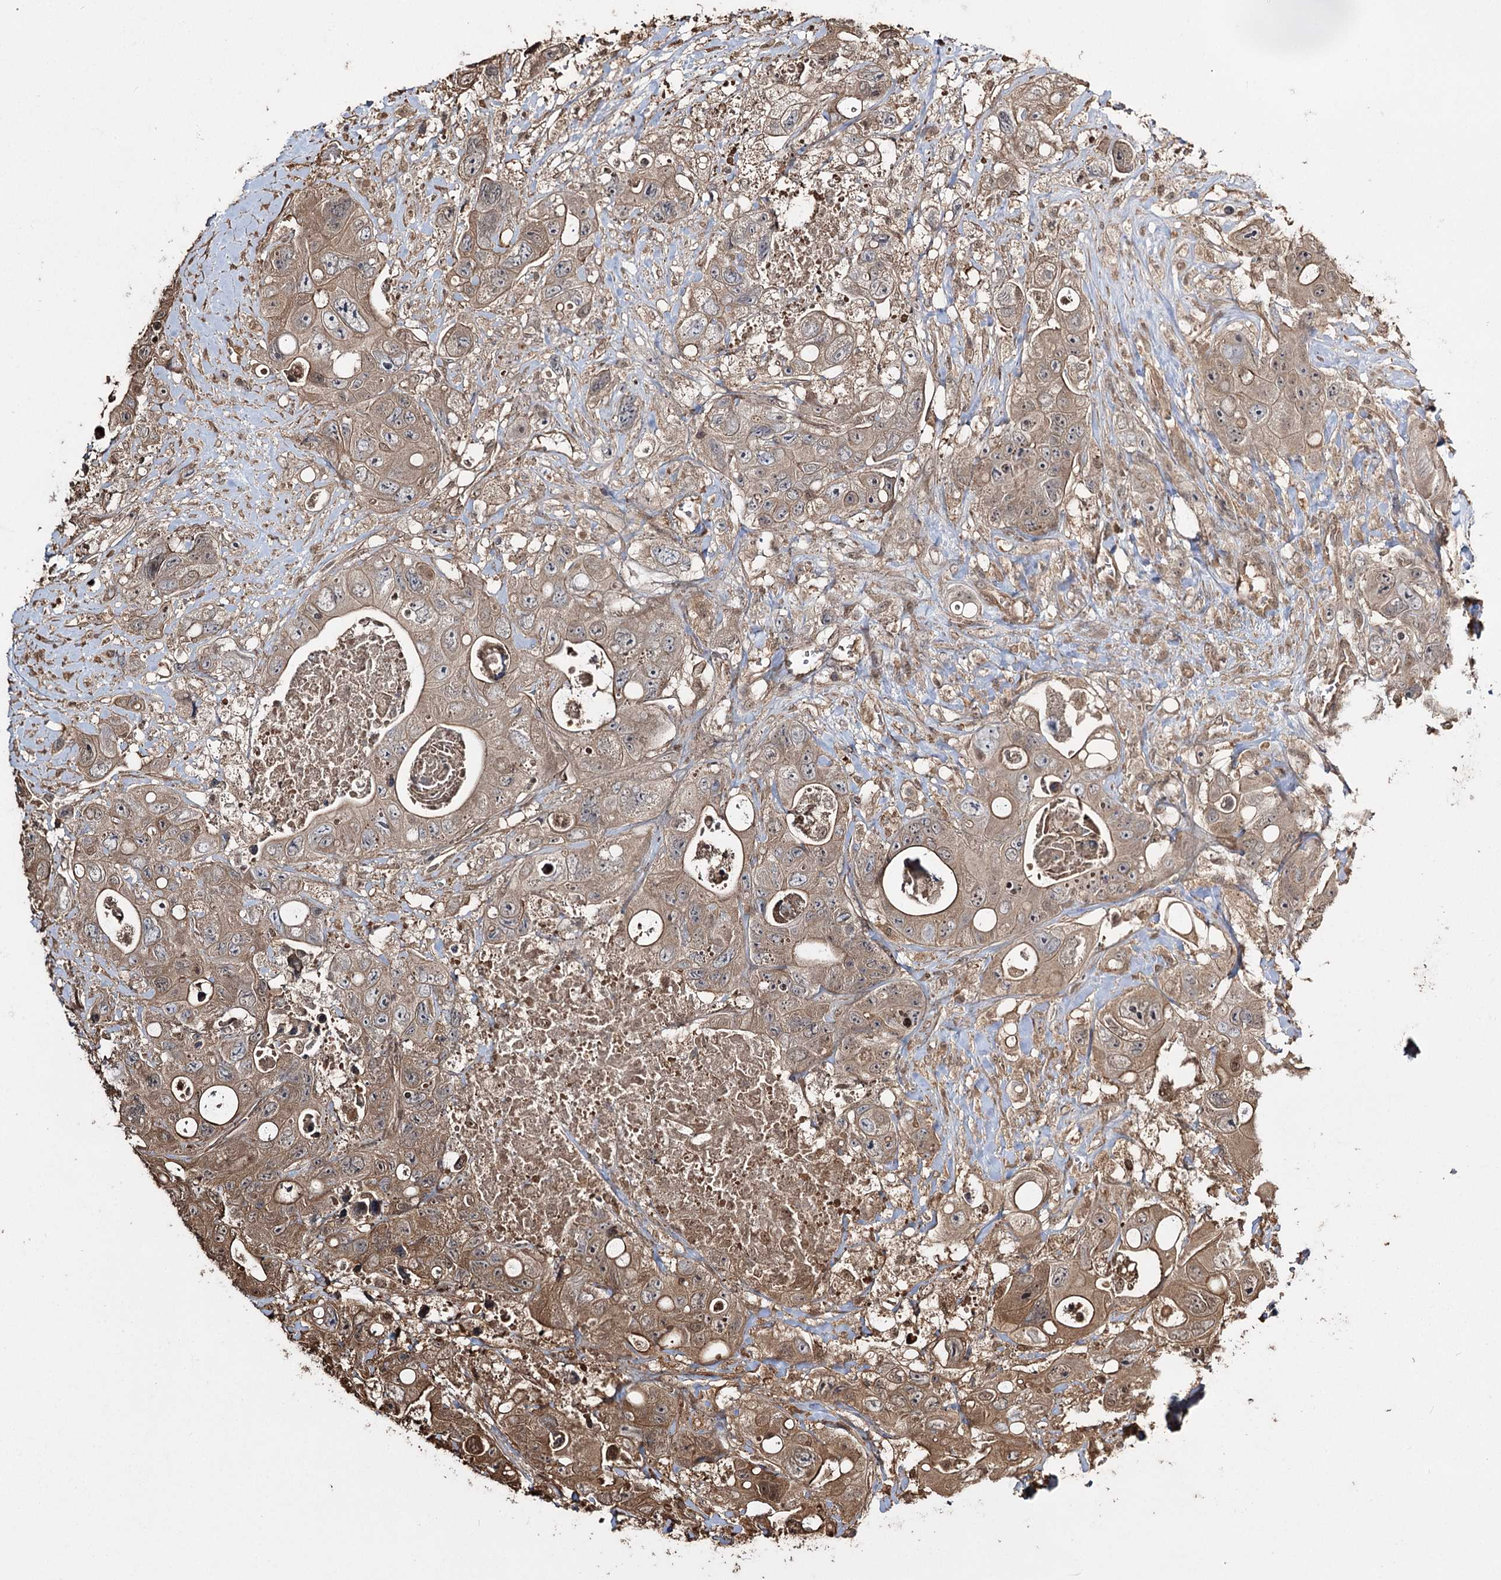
{"staining": {"intensity": "moderate", "quantity": ">75%", "location": "cytoplasmic/membranous,nuclear"}, "tissue": "colorectal cancer", "cell_type": "Tumor cells", "image_type": "cancer", "snomed": [{"axis": "morphology", "description": "Adenocarcinoma, NOS"}, {"axis": "topography", "description": "Colon"}], "caption": "Colorectal cancer tissue displays moderate cytoplasmic/membranous and nuclear positivity in about >75% of tumor cells", "gene": "PLCH1", "patient": {"sex": "female", "age": 46}}